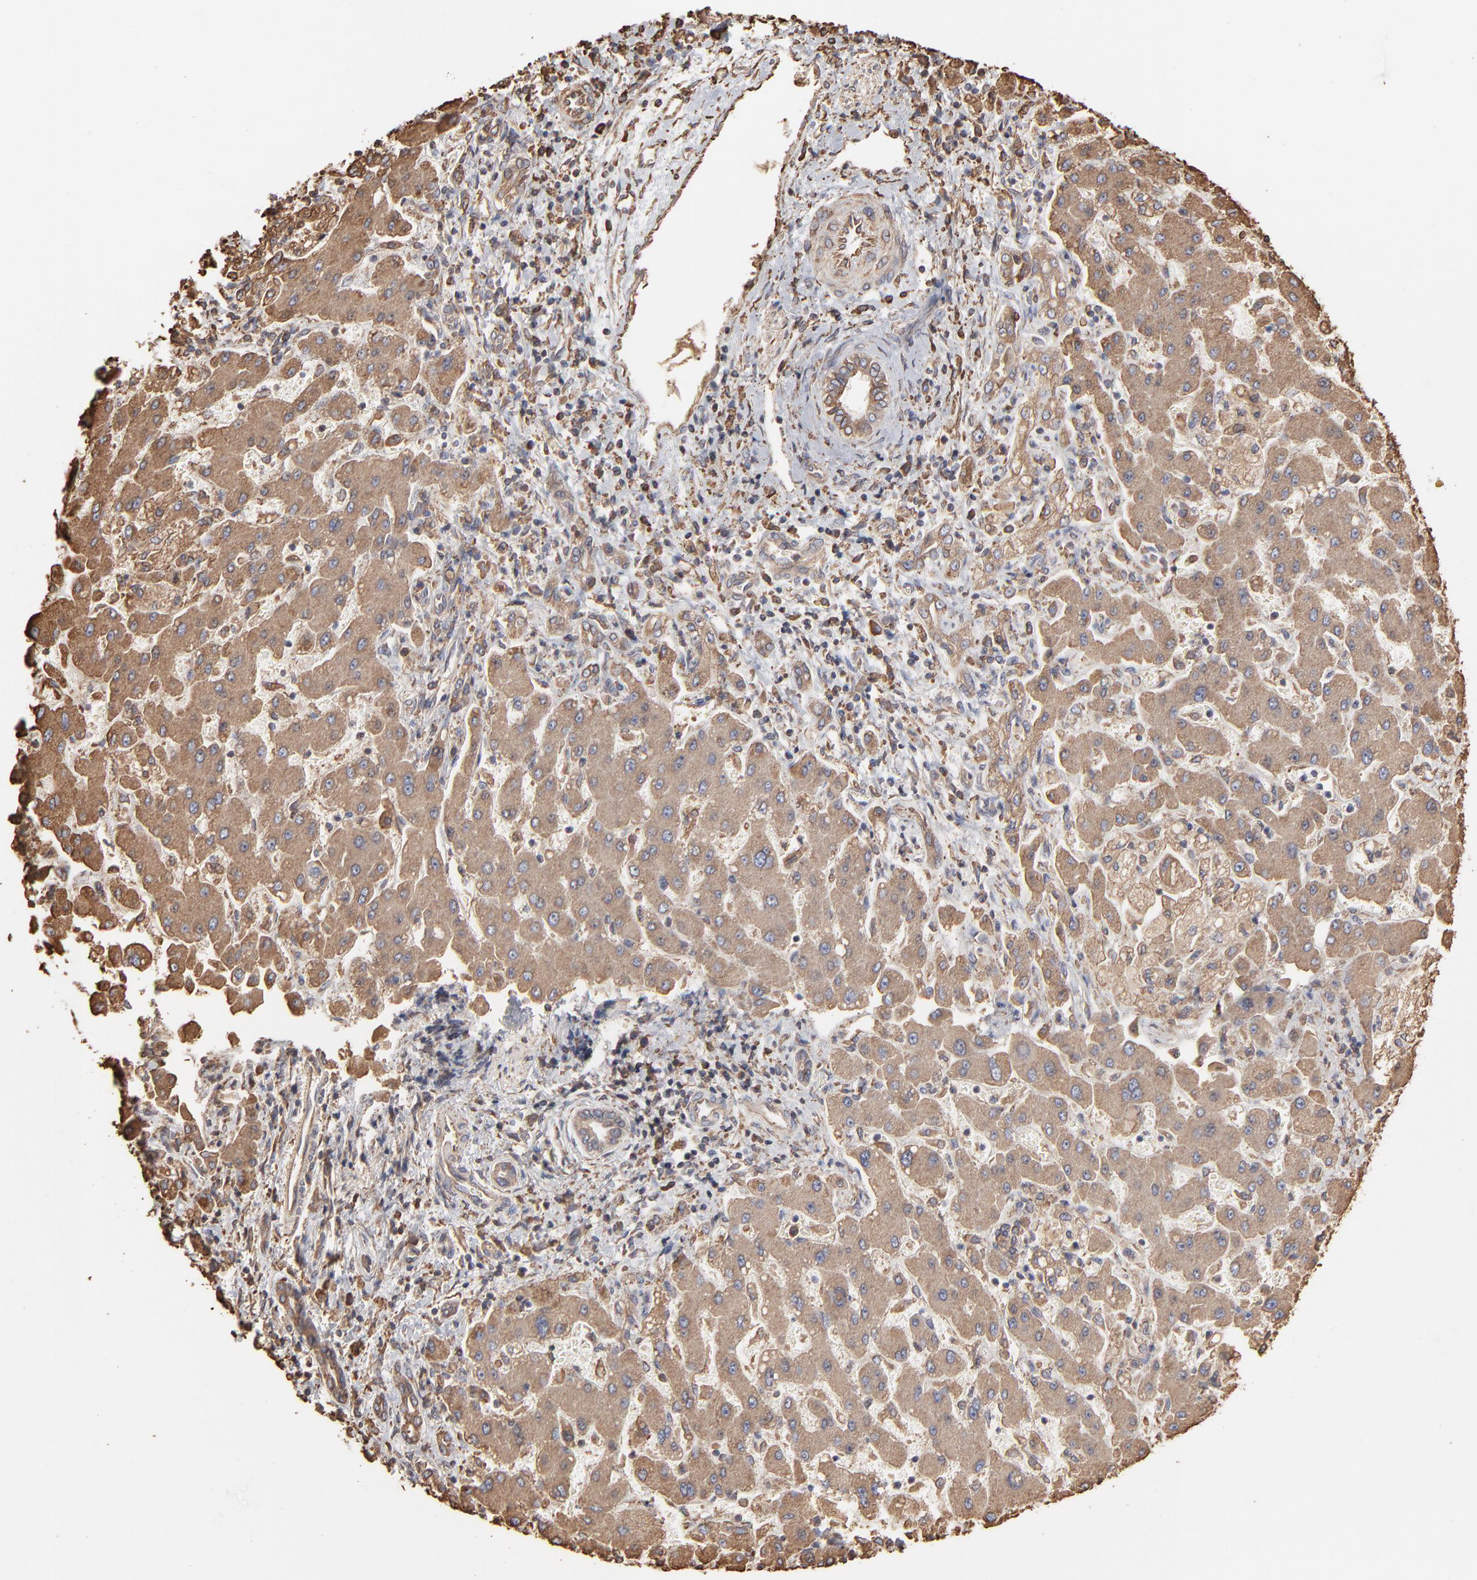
{"staining": {"intensity": "moderate", "quantity": ">75%", "location": "cytoplasmic/membranous"}, "tissue": "liver cancer", "cell_type": "Tumor cells", "image_type": "cancer", "snomed": [{"axis": "morphology", "description": "Cholangiocarcinoma"}, {"axis": "topography", "description": "Liver"}], "caption": "The micrograph shows a brown stain indicating the presence of a protein in the cytoplasmic/membranous of tumor cells in liver cancer (cholangiocarcinoma). (DAB IHC with brightfield microscopy, high magnification).", "gene": "PDIA3", "patient": {"sex": "male", "age": 50}}